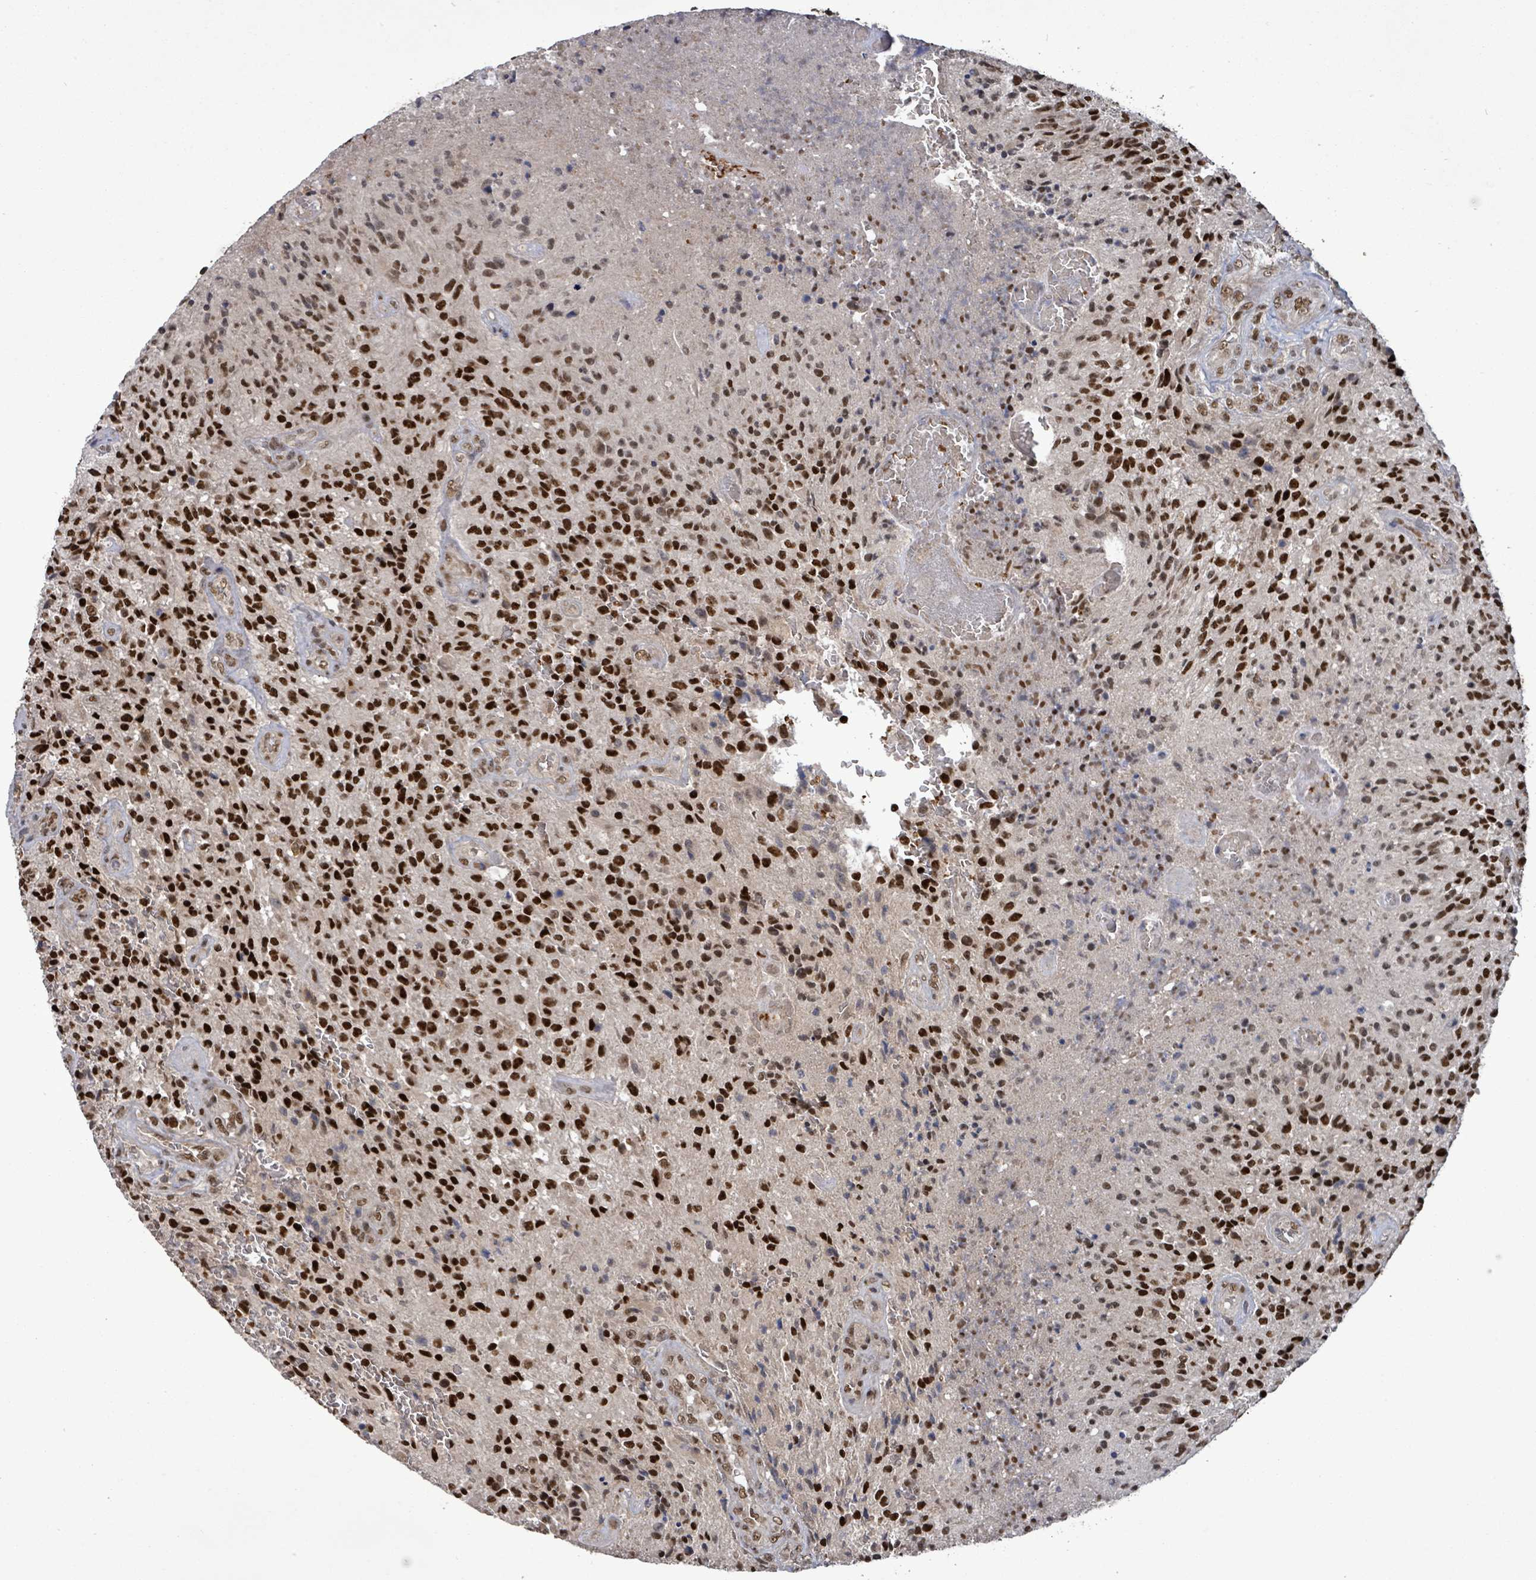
{"staining": {"intensity": "strong", "quantity": ">75%", "location": "nuclear"}, "tissue": "glioma", "cell_type": "Tumor cells", "image_type": "cancer", "snomed": [{"axis": "morphology", "description": "Normal tissue, NOS"}, {"axis": "morphology", "description": "Glioma, malignant, High grade"}, {"axis": "topography", "description": "Cerebral cortex"}], "caption": "Malignant glioma (high-grade) stained with a protein marker demonstrates strong staining in tumor cells.", "gene": "PATZ1", "patient": {"sex": "male", "age": 56}}